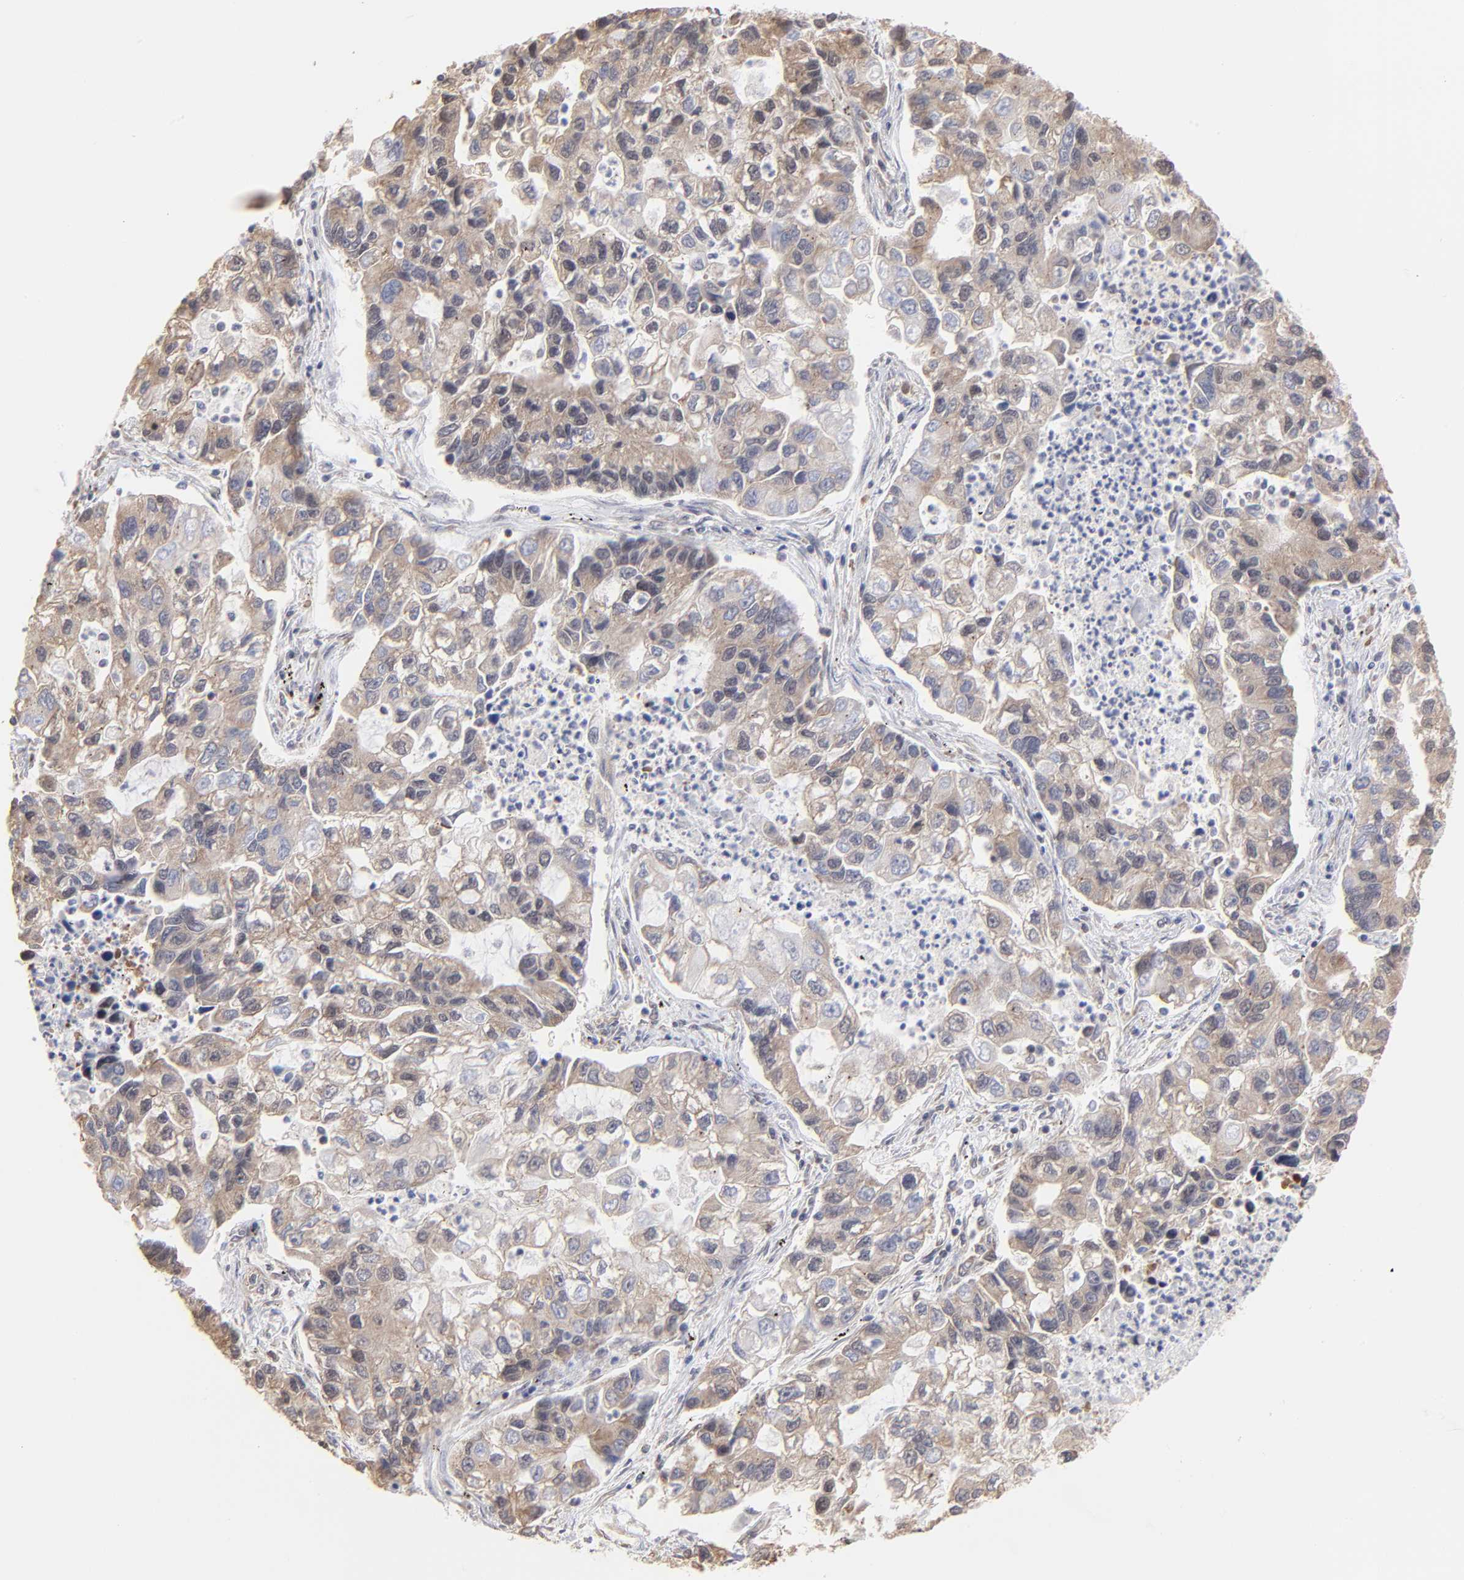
{"staining": {"intensity": "weak", "quantity": ">75%", "location": "cytoplasmic/membranous"}, "tissue": "lung cancer", "cell_type": "Tumor cells", "image_type": "cancer", "snomed": [{"axis": "morphology", "description": "Adenocarcinoma, NOS"}, {"axis": "topography", "description": "Lung"}], "caption": "This photomicrograph demonstrates immunohistochemistry (IHC) staining of human adenocarcinoma (lung), with low weak cytoplasmic/membranous positivity in approximately >75% of tumor cells.", "gene": "BRPF1", "patient": {"sex": "female", "age": 51}}